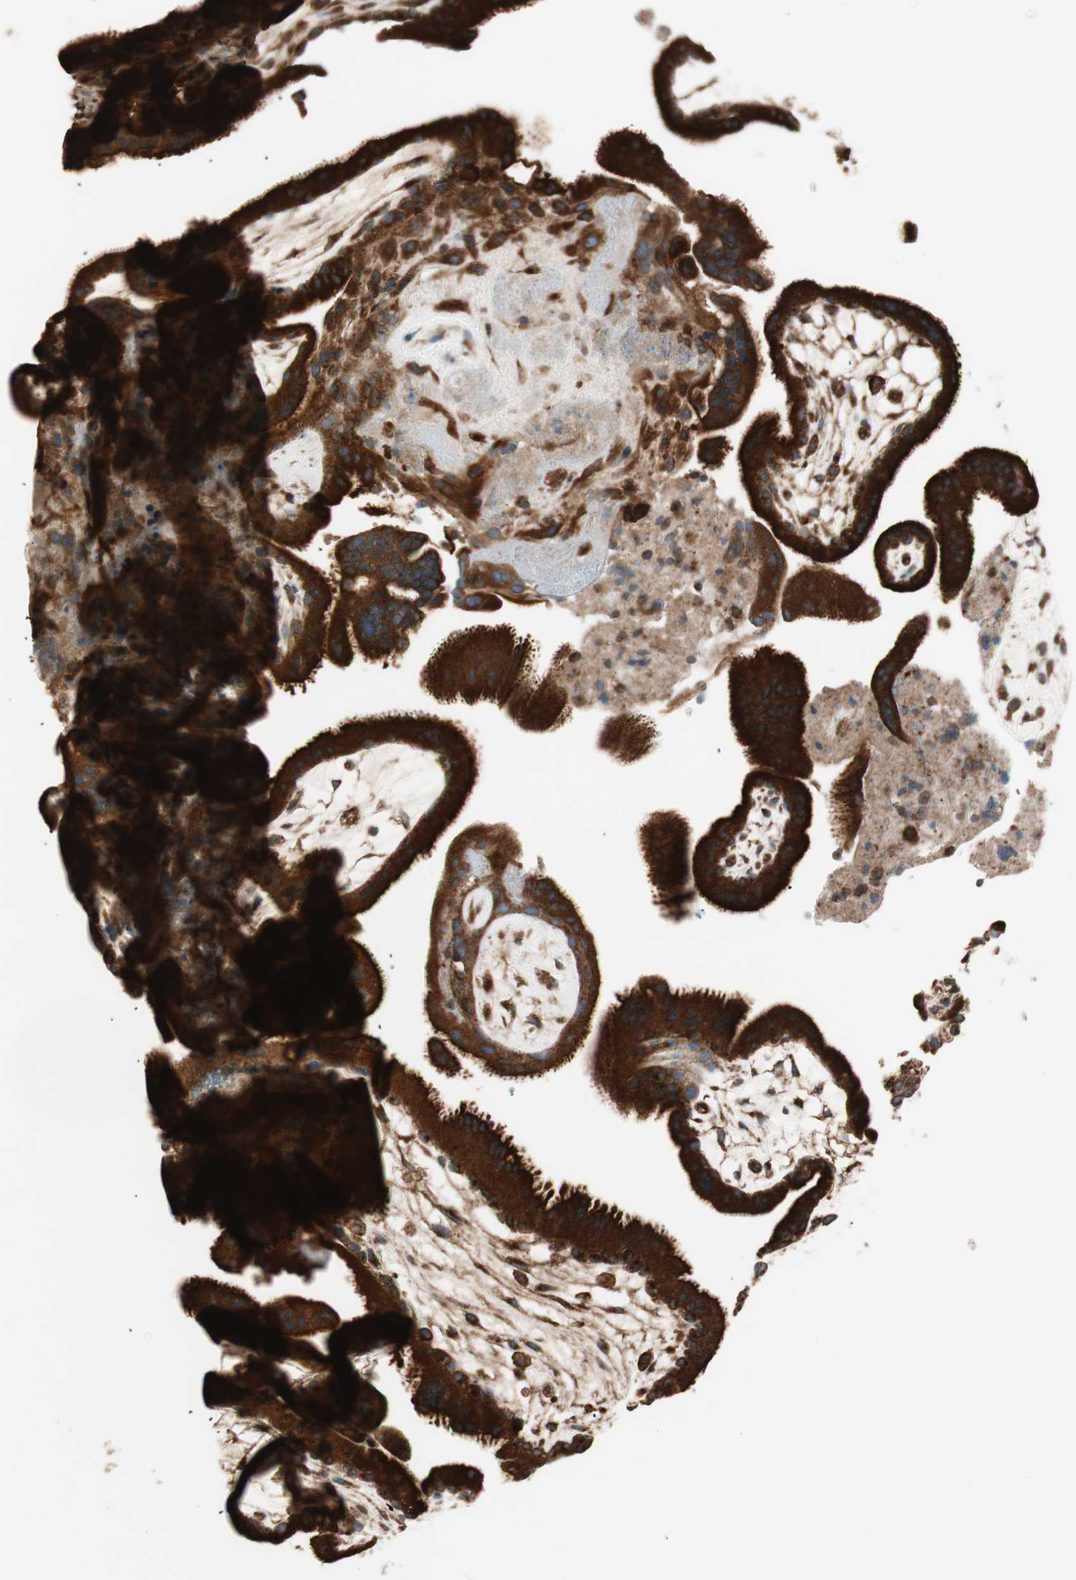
{"staining": {"intensity": "strong", "quantity": ">75%", "location": "cytoplasmic/membranous"}, "tissue": "placenta", "cell_type": "Decidual cells", "image_type": "normal", "snomed": [{"axis": "morphology", "description": "Normal tissue, NOS"}, {"axis": "topography", "description": "Placenta"}], "caption": "Placenta stained for a protein (brown) exhibits strong cytoplasmic/membranous positive expression in about >75% of decidual cells.", "gene": "RAB5A", "patient": {"sex": "female", "age": 19}}